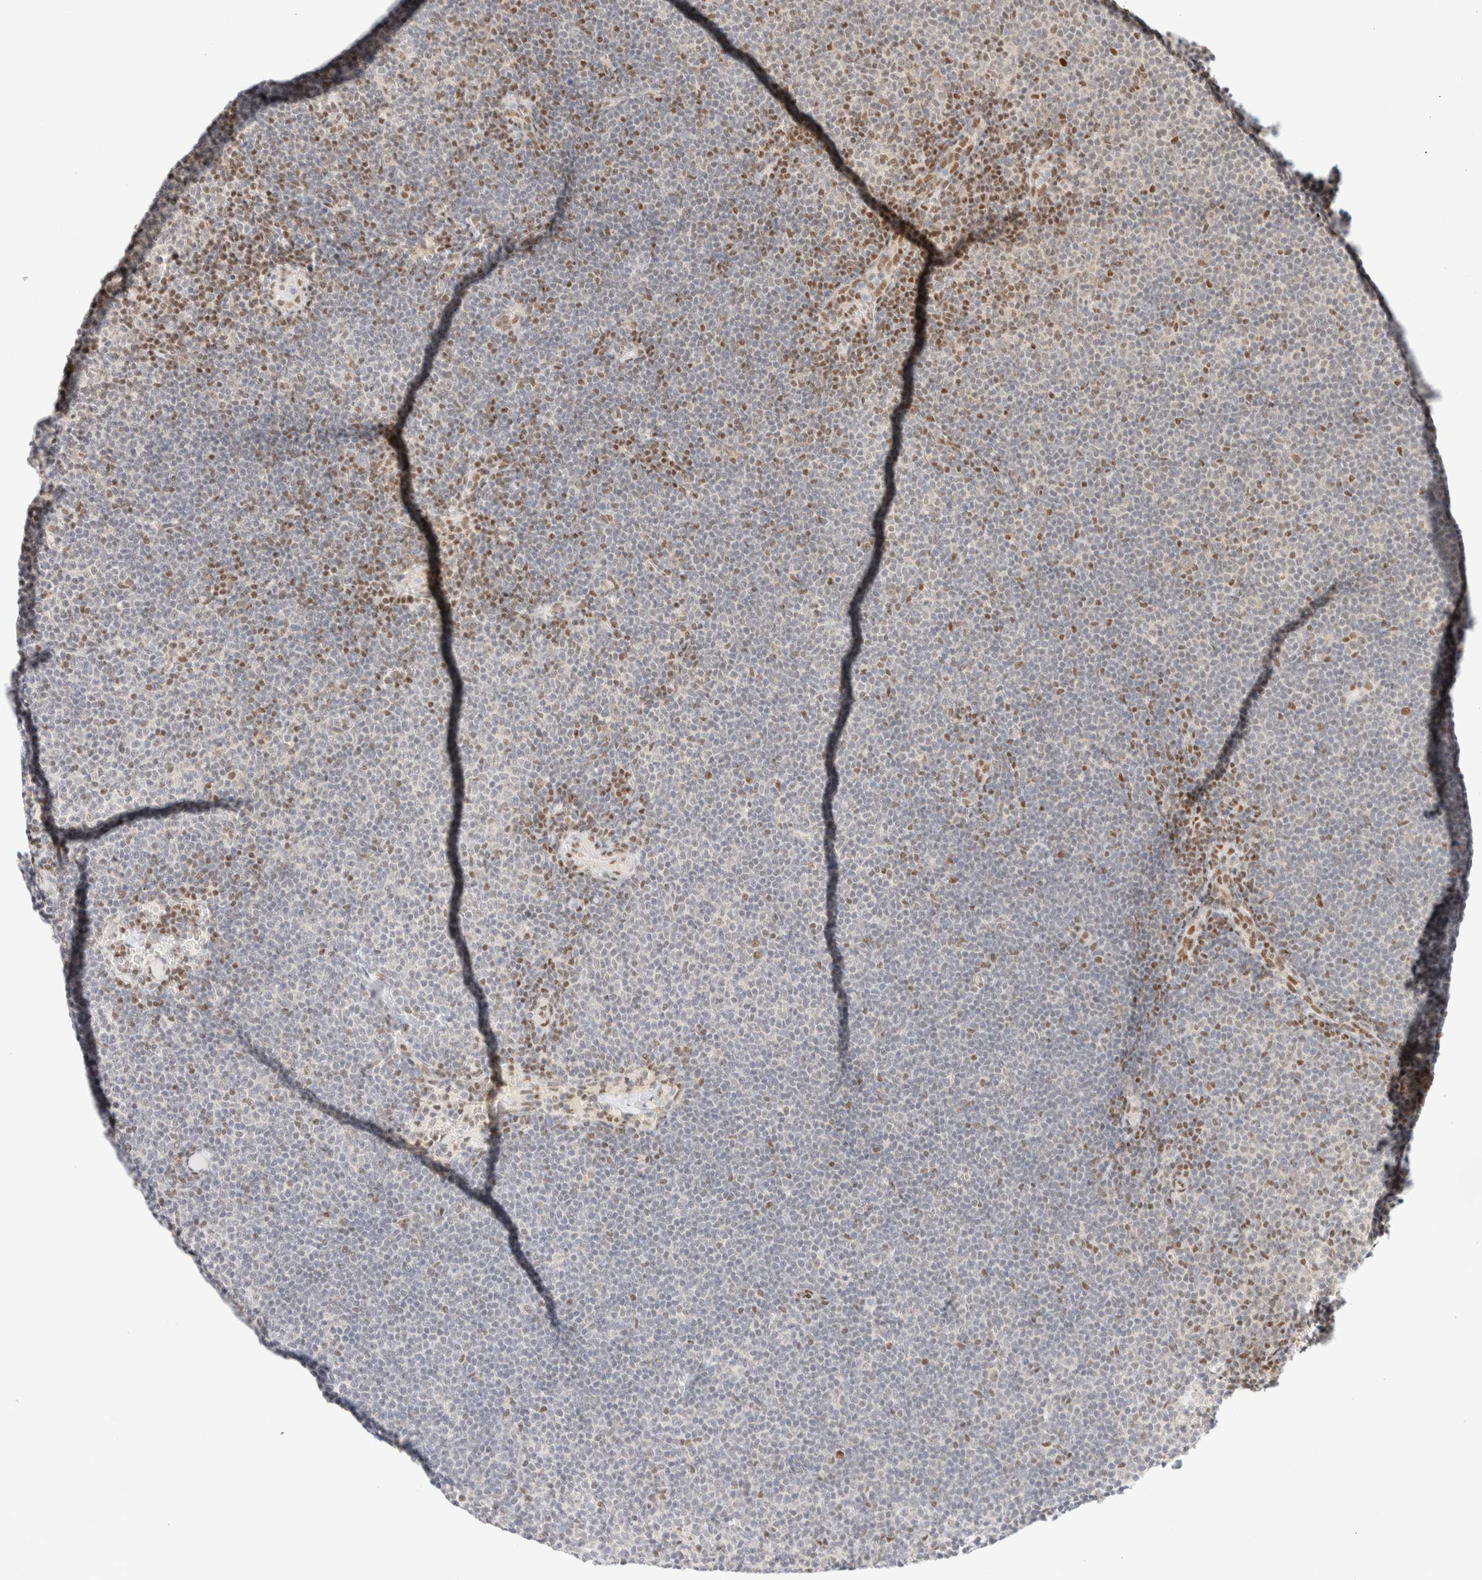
{"staining": {"intensity": "negative", "quantity": "none", "location": "none"}, "tissue": "lymphoma", "cell_type": "Tumor cells", "image_type": "cancer", "snomed": [{"axis": "morphology", "description": "Malignant lymphoma, non-Hodgkin's type, Low grade"}, {"axis": "topography", "description": "Lymph node"}], "caption": "Tumor cells are negative for brown protein staining in low-grade malignant lymphoma, non-Hodgkin's type.", "gene": "PYGO2", "patient": {"sex": "female", "age": 53}}